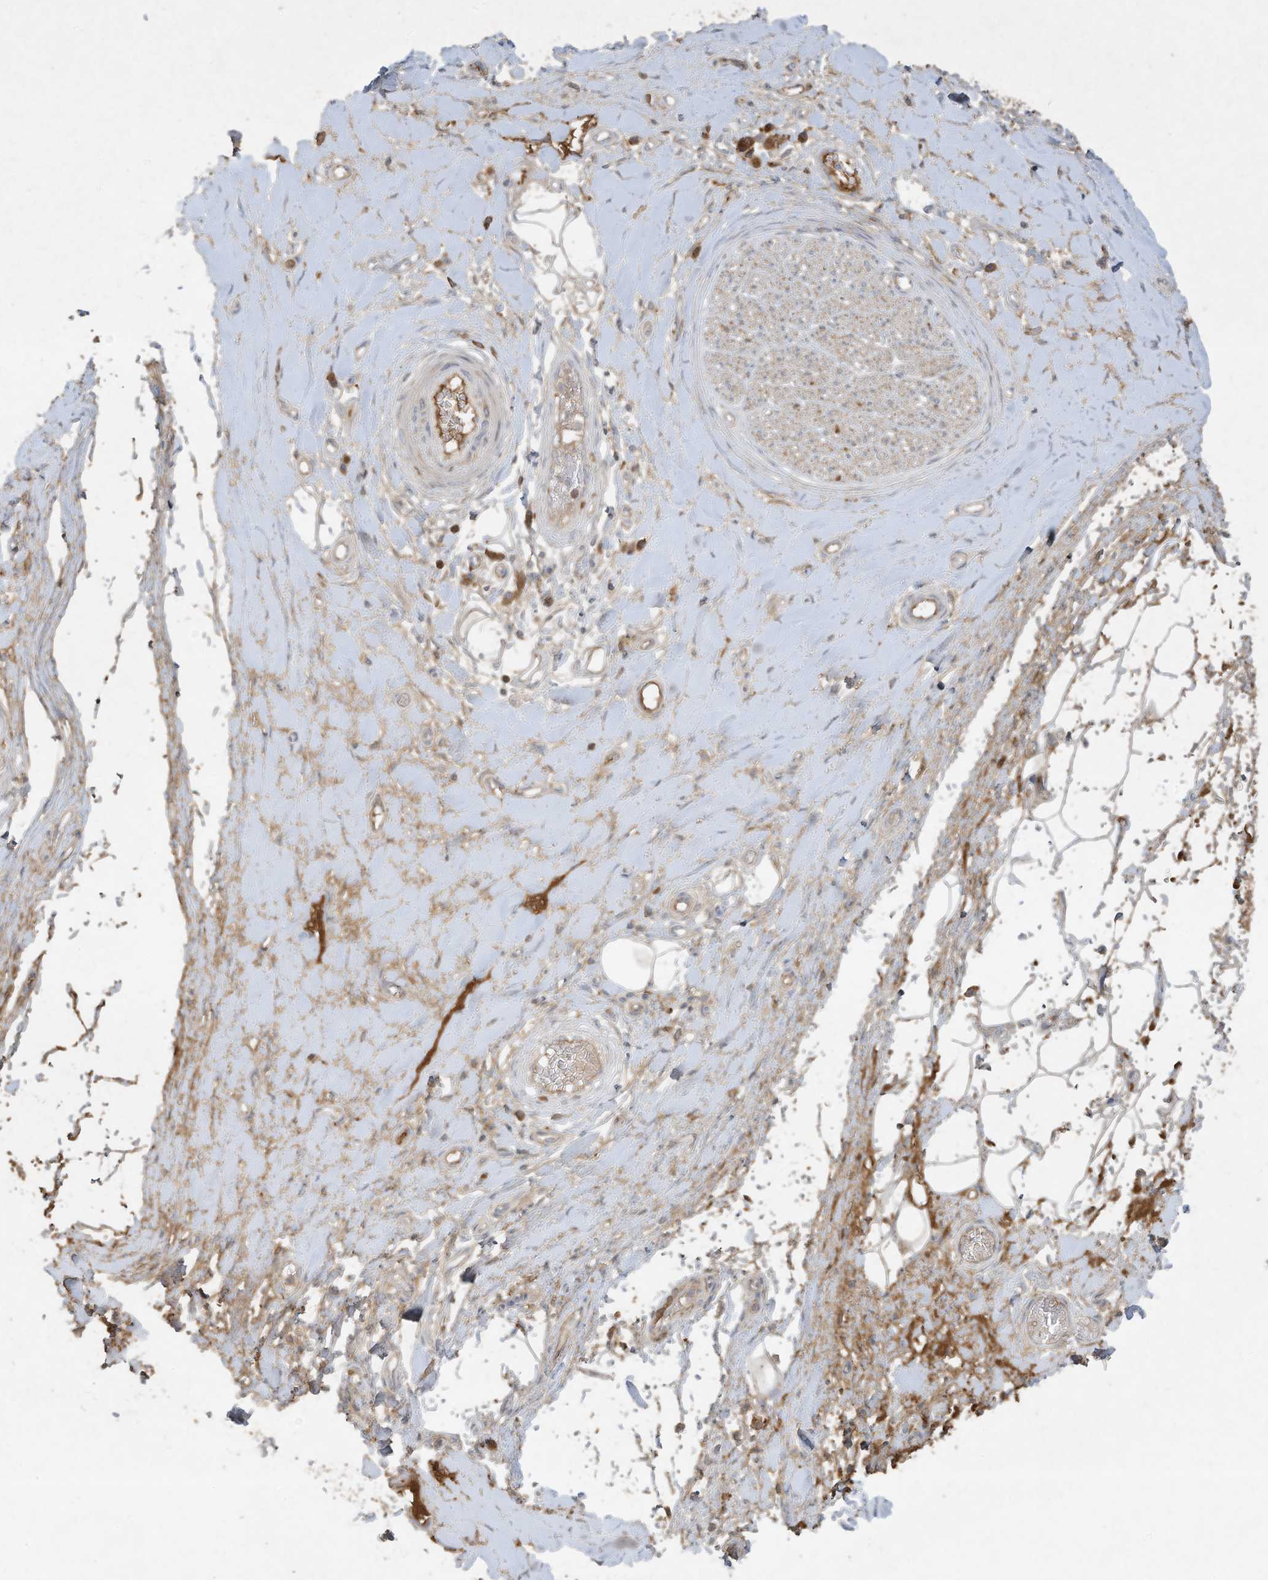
{"staining": {"intensity": "weak", "quantity": ">75%", "location": "cytoplasmic/membranous"}, "tissue": "adipose tissue", "cell_type": "Adipocytes", "image_type": "normal", "snomed": [{"axis": "morphology", "description": "Normal tissue, NOS"}, {"axis": "morphology", "description": "Adenocarcinoma, NOS"}, {"axis": "topography", "description": "Esophagus"}, {"axis": "topography", "description": "Stomach, upper"}, {"axis": "topography", "description": "Peripheral nerve tissue"}], "caption": "The image reveals staining of normal adipose tissue, revealing weak cytoplasmic/membranous protein expression (brown color) within adipocytes. The staining was performed using DAB, with brown indicating positive protein expression. Nuclei are stained blue with hematoxylin.", "gene": "FETUB", "patient": {"sex": "male", "age": 62}}